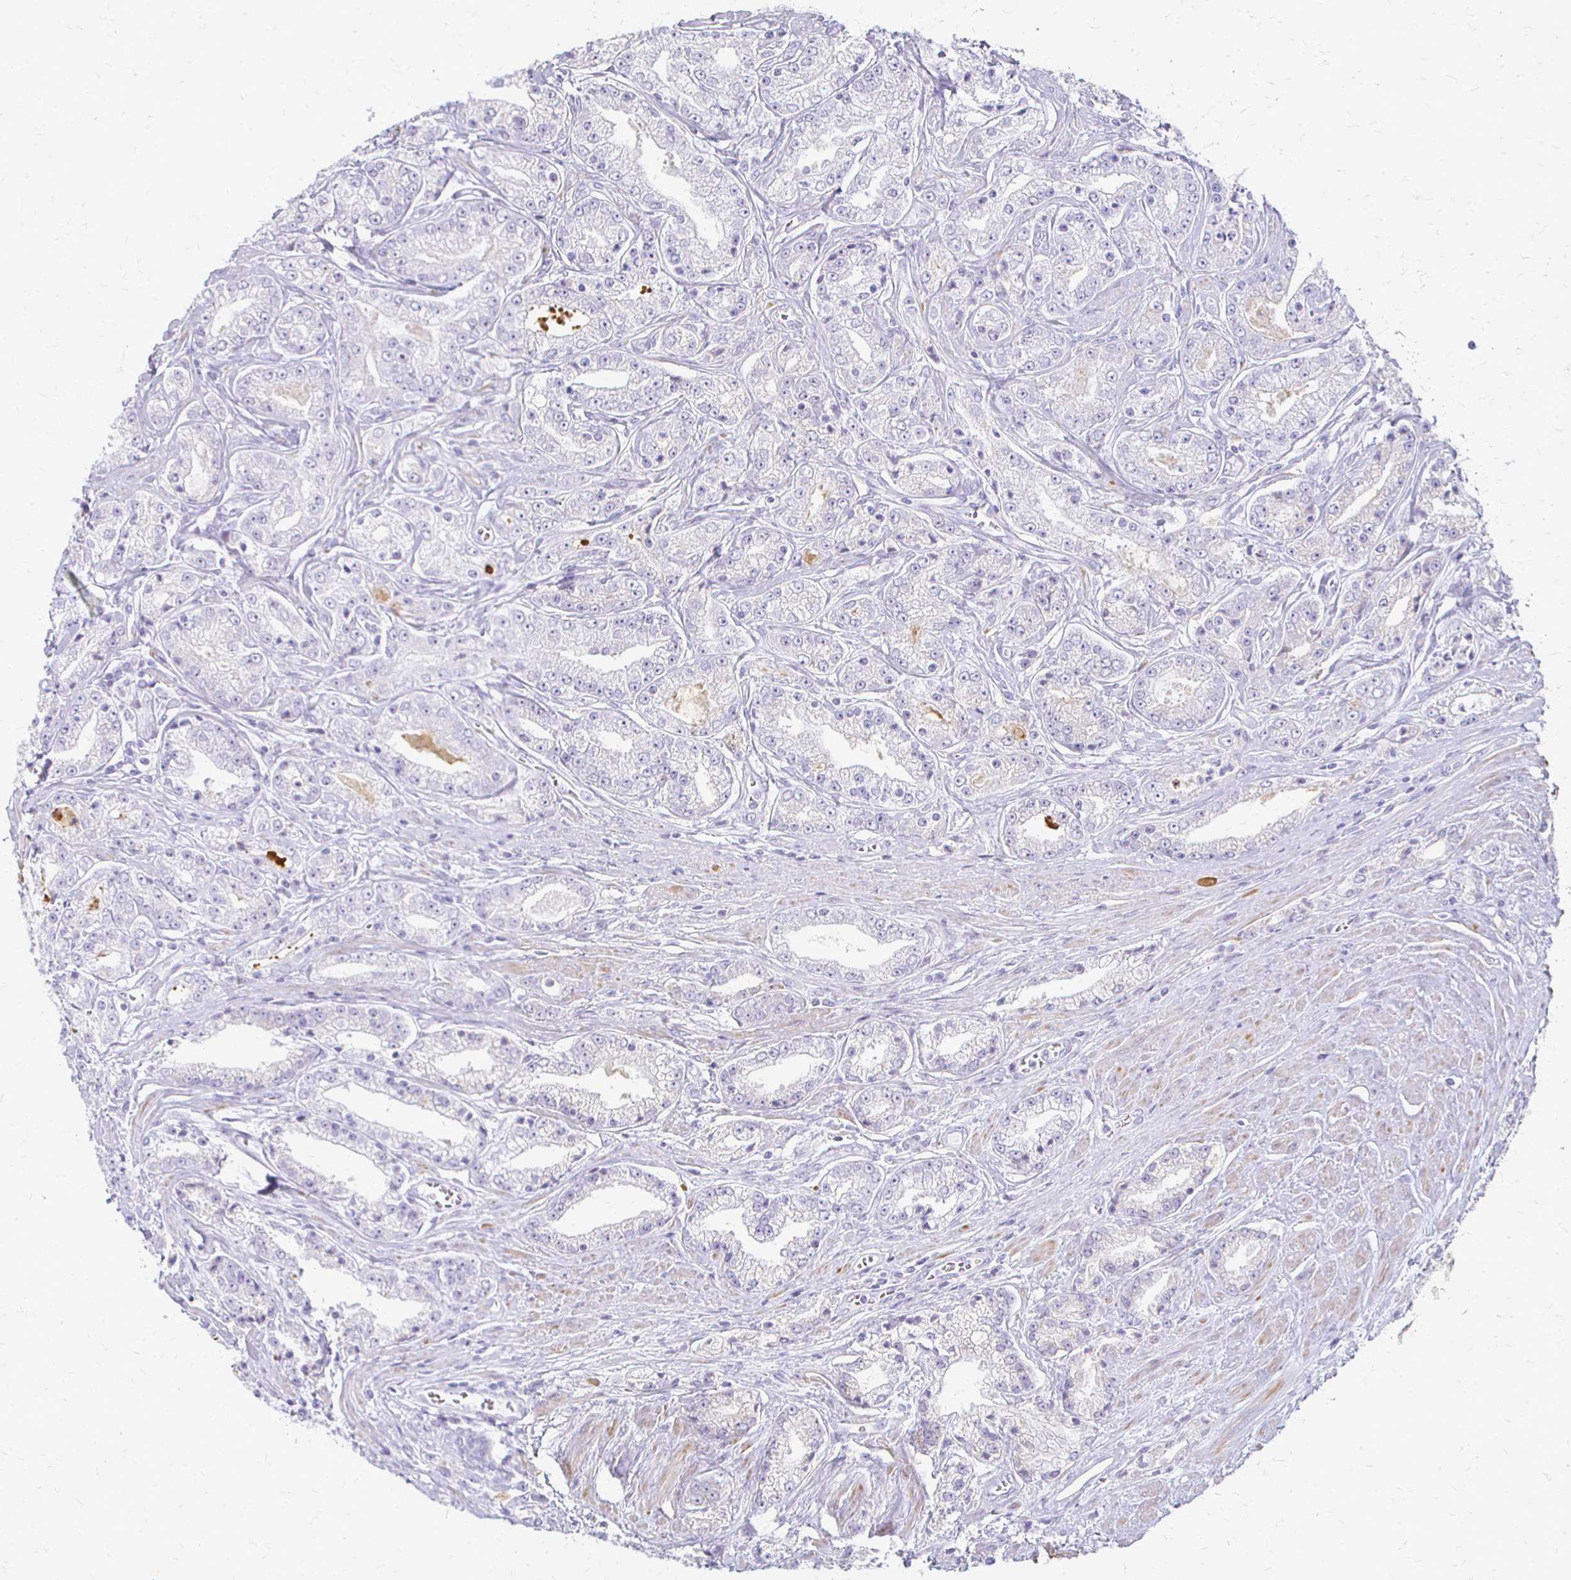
{"staining": {"intensity": "negative", "quantity": "none", "location": "none"}, "tissue": "prostate cancer", "cell_type": "Tumor cells", "image_type": "cancer", "snomed": [{"axis": "morphology", "description": "Adenocarcinoma, High grade"}, {"axis": "topography", "description": "Prostate"}], "caption": "Tumor cells are negative for protein expression in human adenocarcinoma (high-grade) (prostate). (Stains: DAB (3,3'-diaminobenzidine) IHC with hematoxylin counter stain, Microscopy: brightfield microscopy at high magnification).", "gene": "ACP5", "patient": {"sex": "male", "age": 66}}